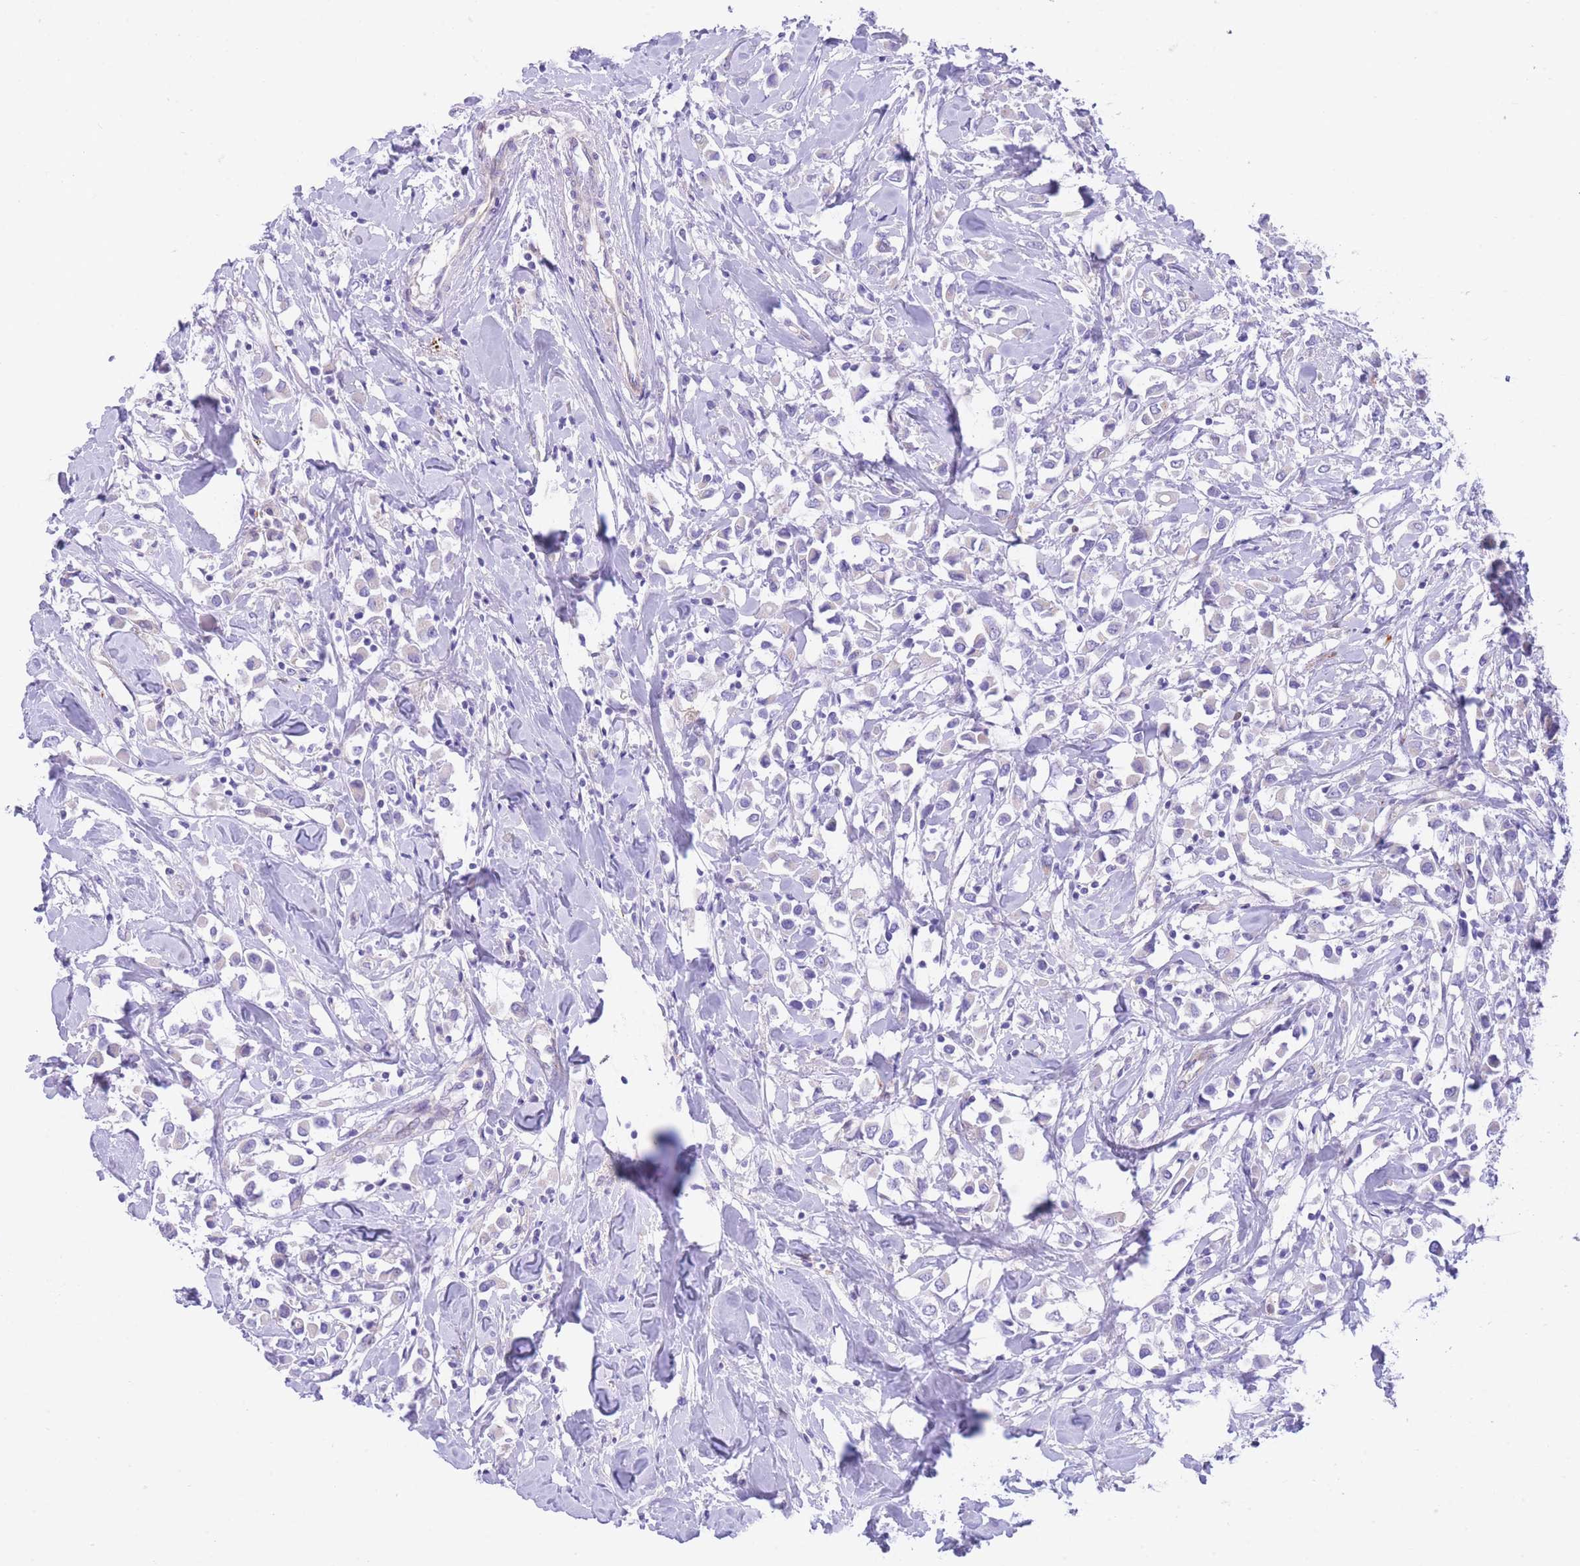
{"staining": {"intensity": "negative", "quantity": "none", "location": "none"}, "tissue": "breast cancer", "cell_type": "Tumor cells", "image_type": "cancer", "snomed": [{"axis": "morphology", "description": "Duct carcinoma"}, {"axis": "topography", "description": "Breast"}], "caption": "Tumor cells are negative for protein expression in human breast intraductal carcinoma.", "gene": "QTRT1", "patient": {"sex": "female", "age": 61}}